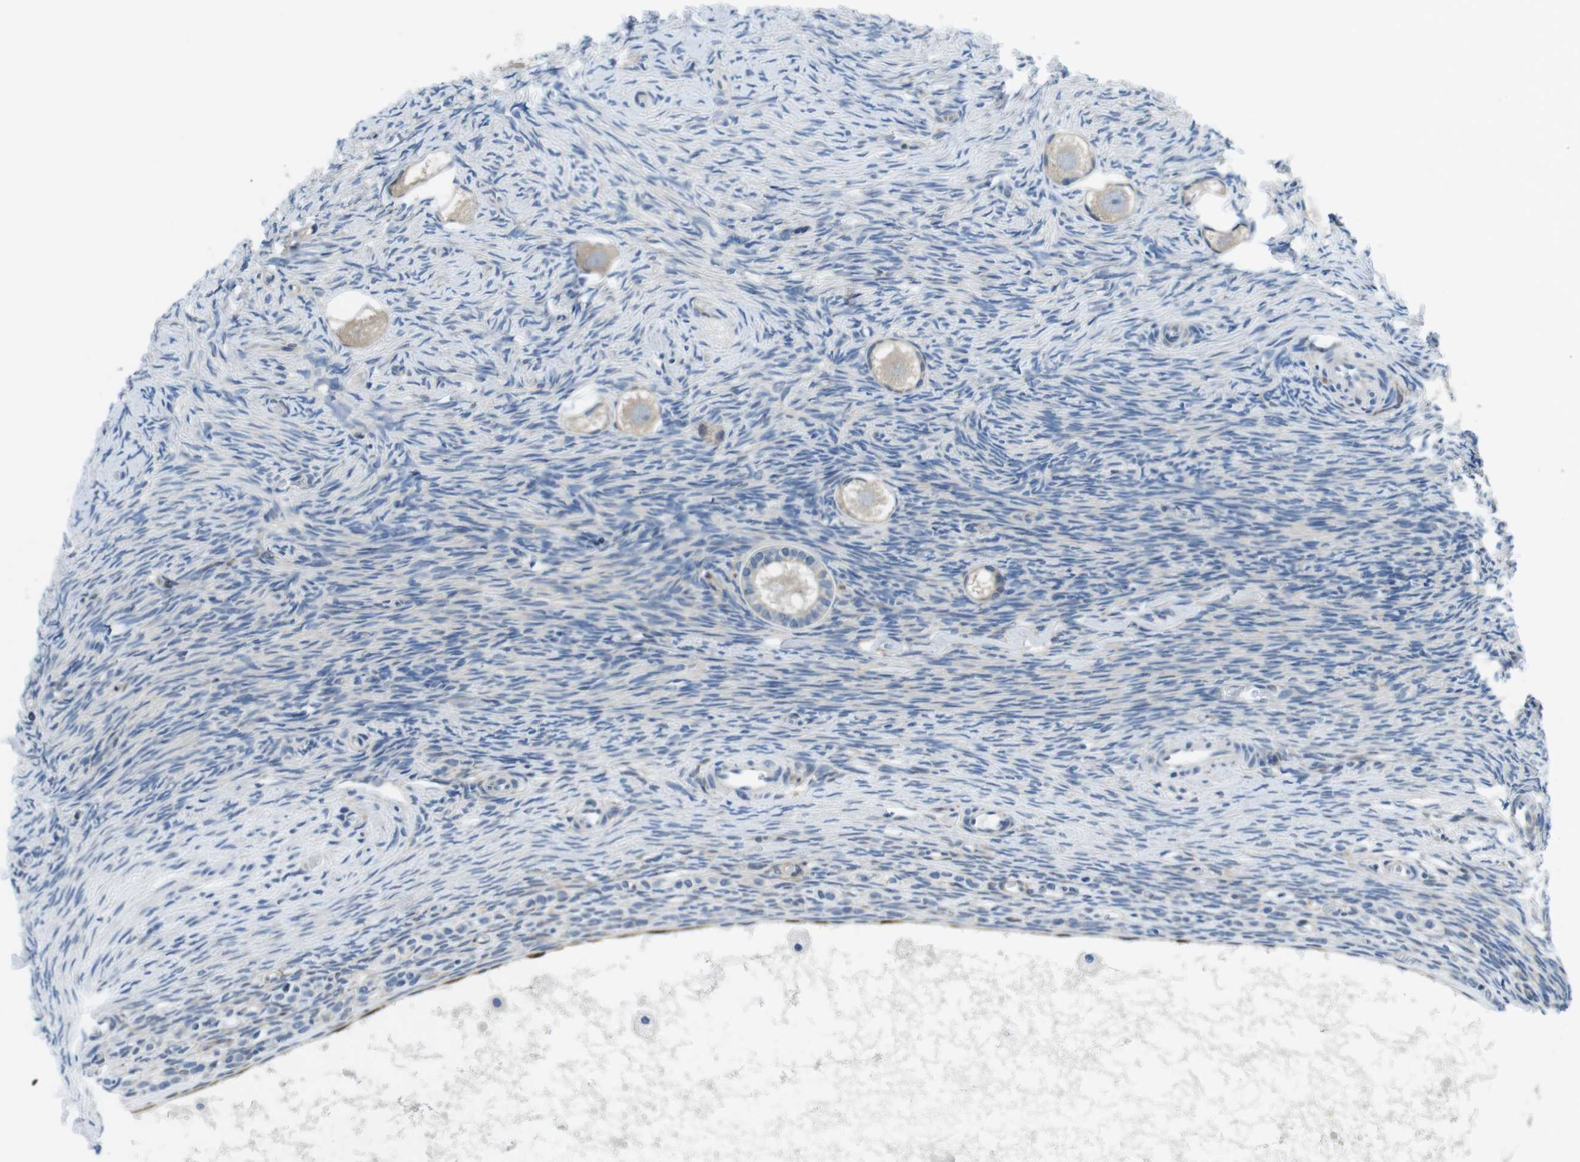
{"staining": {"intensity": "weak", "quantity": ">75%", "location": "cytoplasmic/membranous"}, "tissue": "ovary", "cell_type": "Follicle cells", "image_type": "normal", "snomed": [{"axis": "morphology", "description": "Normal tissue, NOS"}, {"axis": "topography", "description": "Ovary"}], "caption": "DAB immunohistochemical staining of unremarkable ovary demonstrates weak cytoplasmic/membranous protein expression in approximately >75% of follicle cells.", "gene": "PHLDA1", "patient": {"sex": "female", "age": 27}}